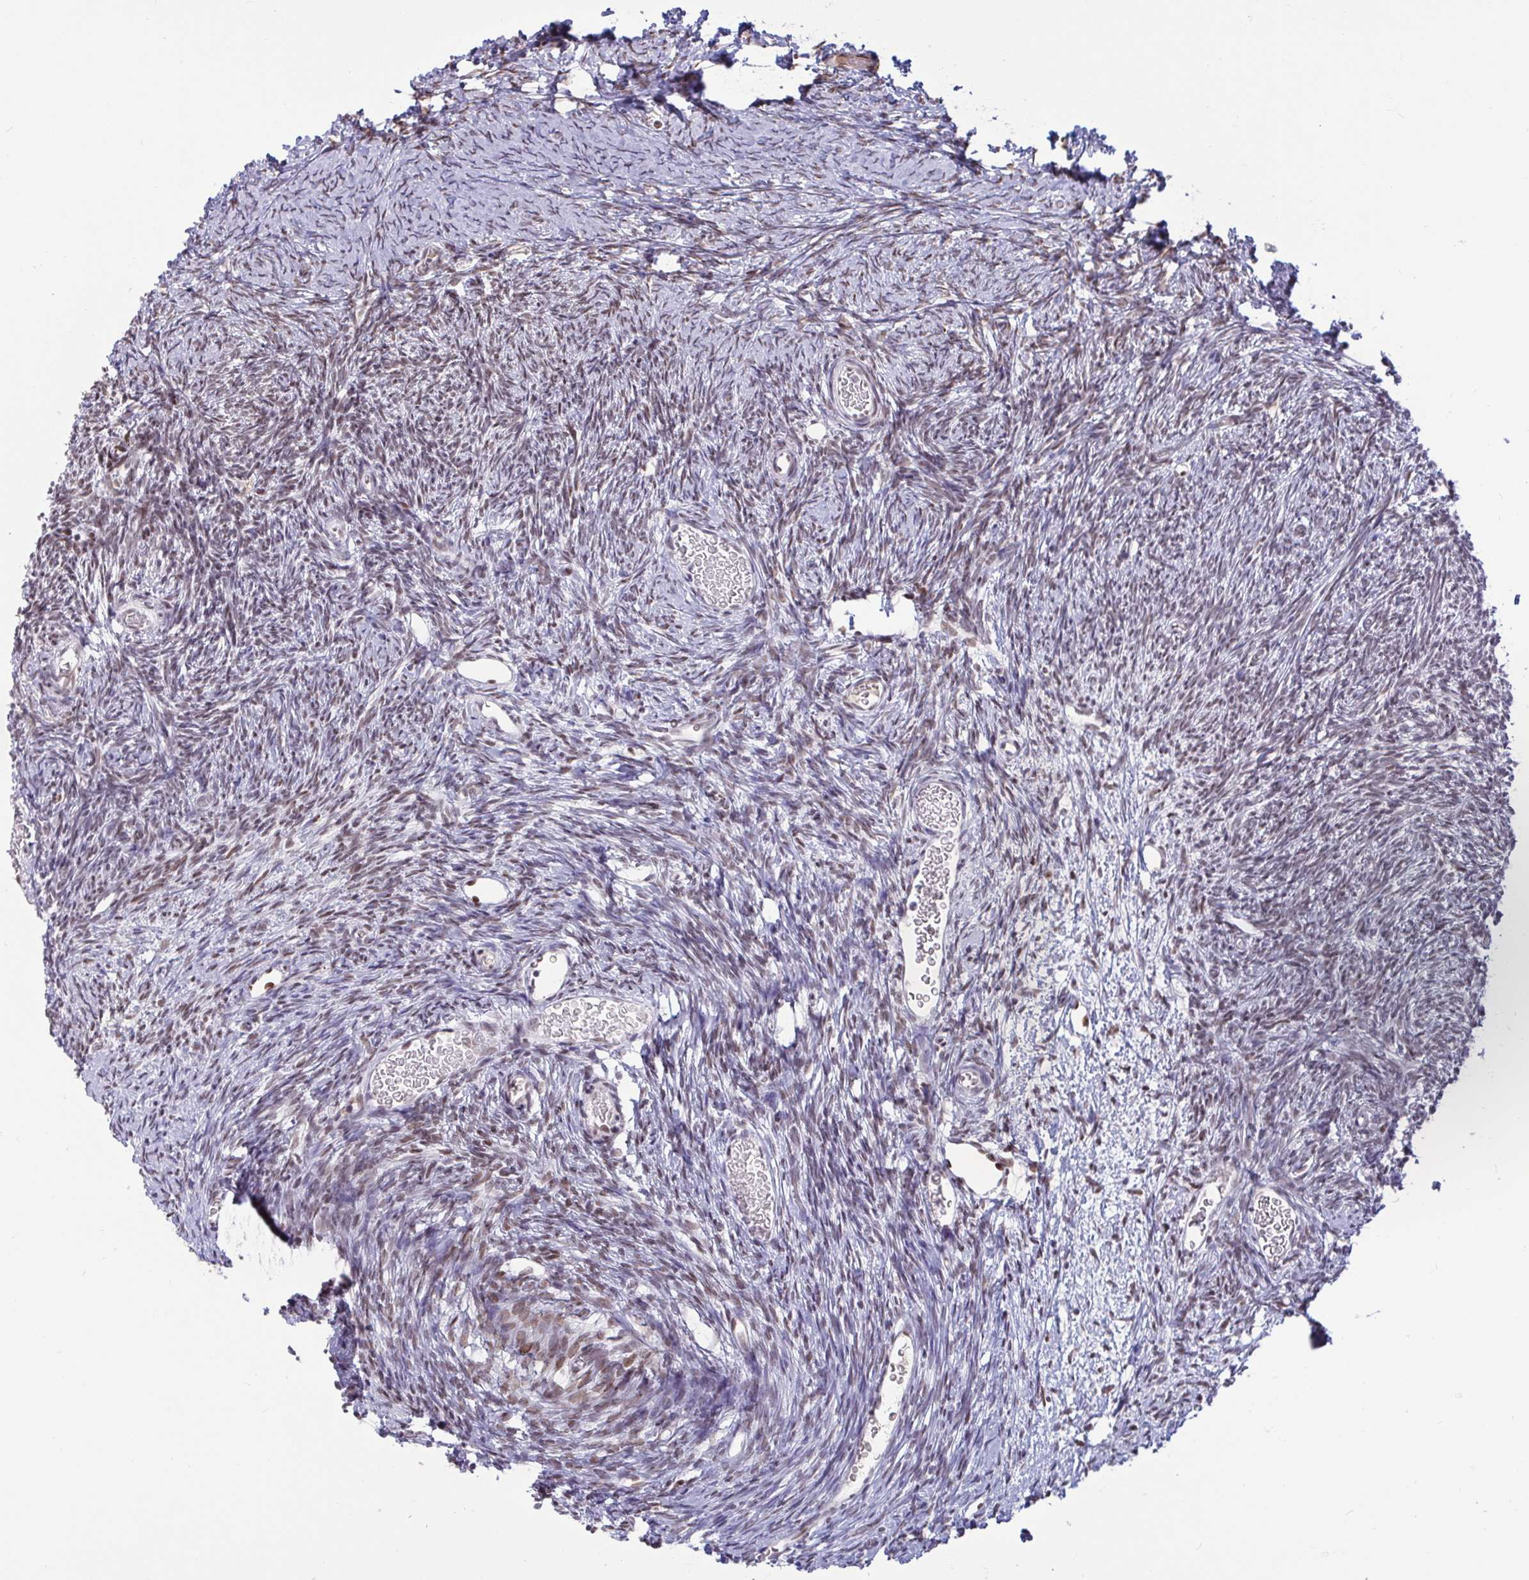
{"staining": {"intensity": "moderate", "quantity": ">75%", "location": "nuclear"}, "tissue": "ovary", "cell_type": "Follicle cells", "image_type": "normal", "snomed": [{"axis": "morphology", "description": "Normal tissue, NOS"}, {"axis": "topography", "description": "Ovary"}], "caption": "Follicle cells reveal medium levels of moderate nuclear expression in about >75% of cells in unremarkable human ovary. (Brightfield microscopy of DAB IHC at high magnification).", "gene": "CBFA2T2", "patient": {"sex": "female", "age": 39}}